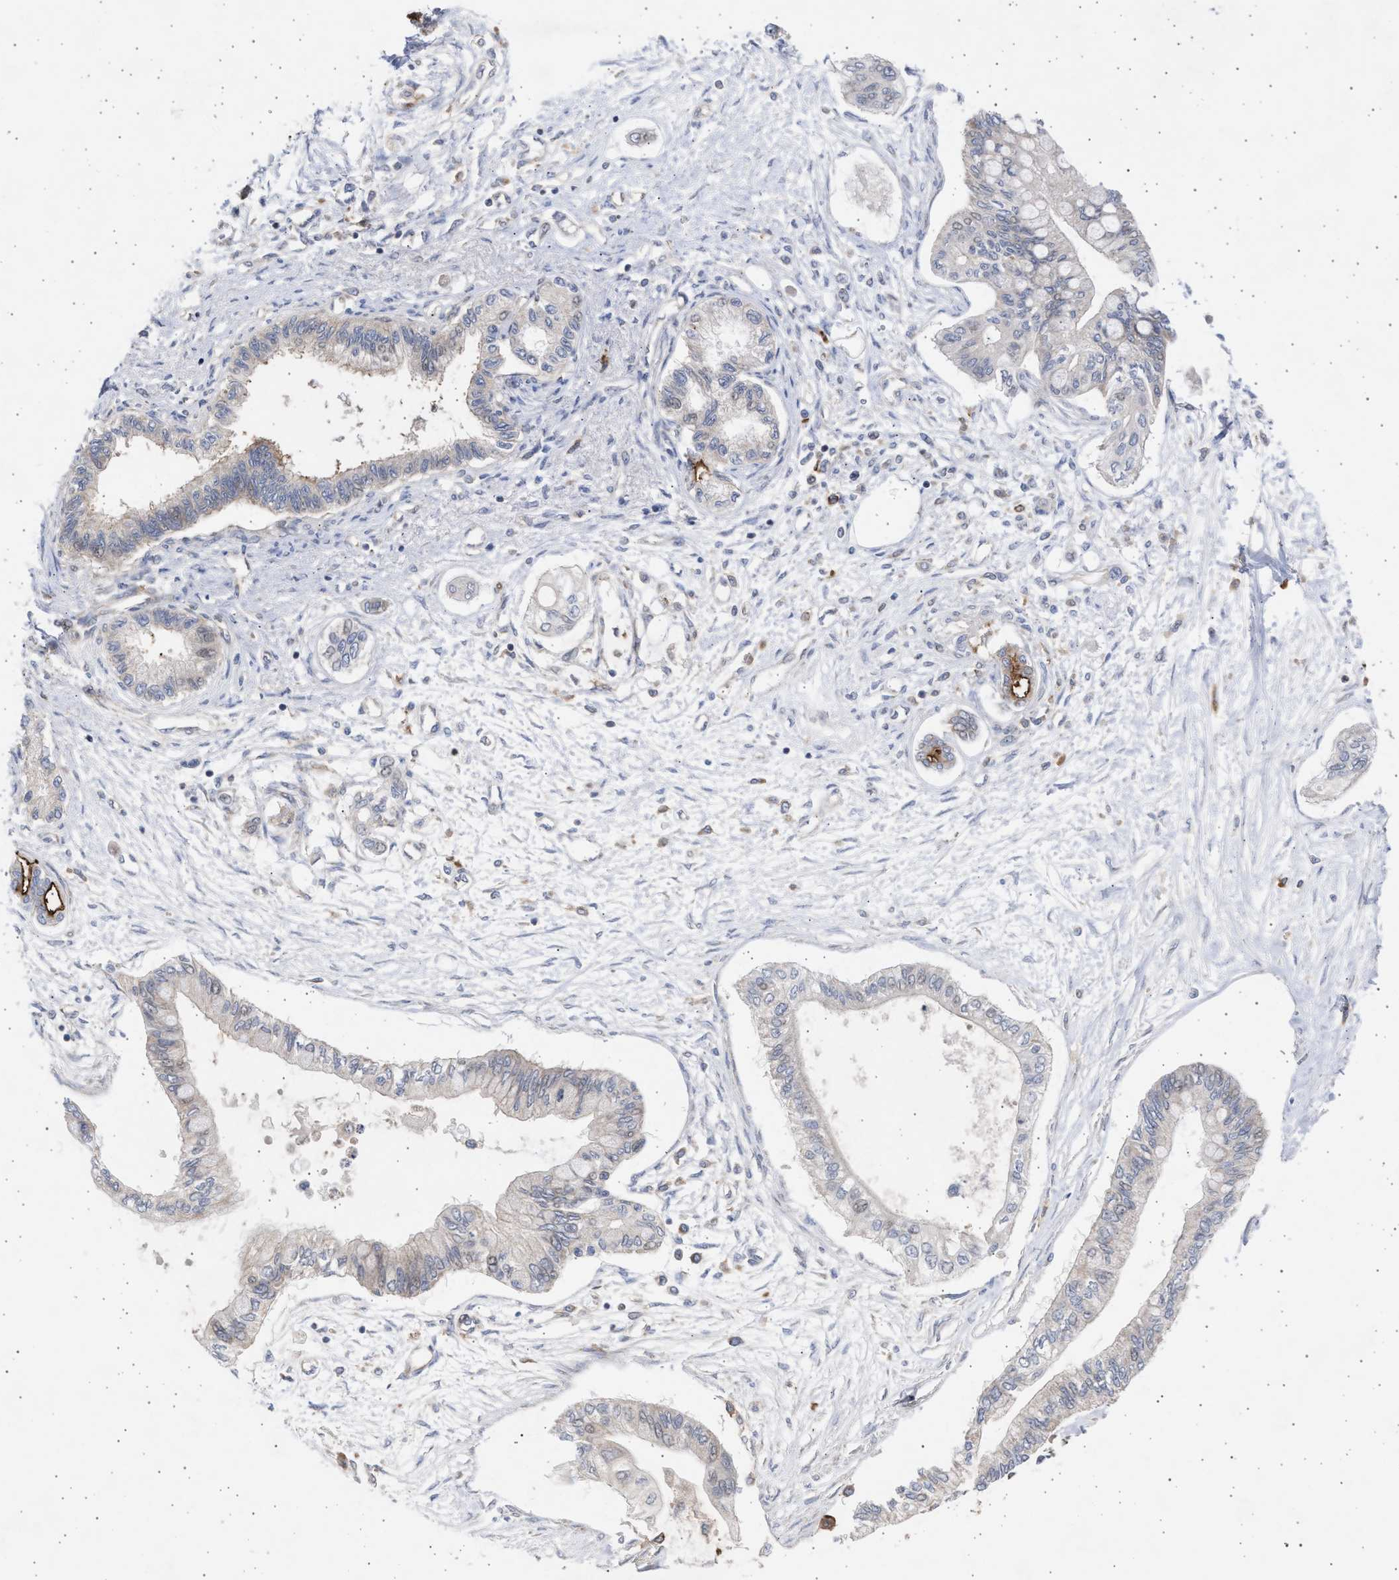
{"staining": {"intensity": "weak", "quantity": "25%-75%", "location": "cytoplasmic/membranous"}, "tissue": "pancreatic cancer", "cell_type": "Tumor cells", "image_type": "cancer", "snomed": [{"axis": "morphology", "description": "Adenocarcinoma, NOS"}, {"axis": "topography", "description": "Pancreas"}], "caption": "Protein analysis of adenocarcinoma (pancreatic) tissue reveals weak cytoplasmic/membranous expression in about 25%-75% of tumor cells.", "gene": "TTC19", "patient": {"sex": "female", "age": 77}}